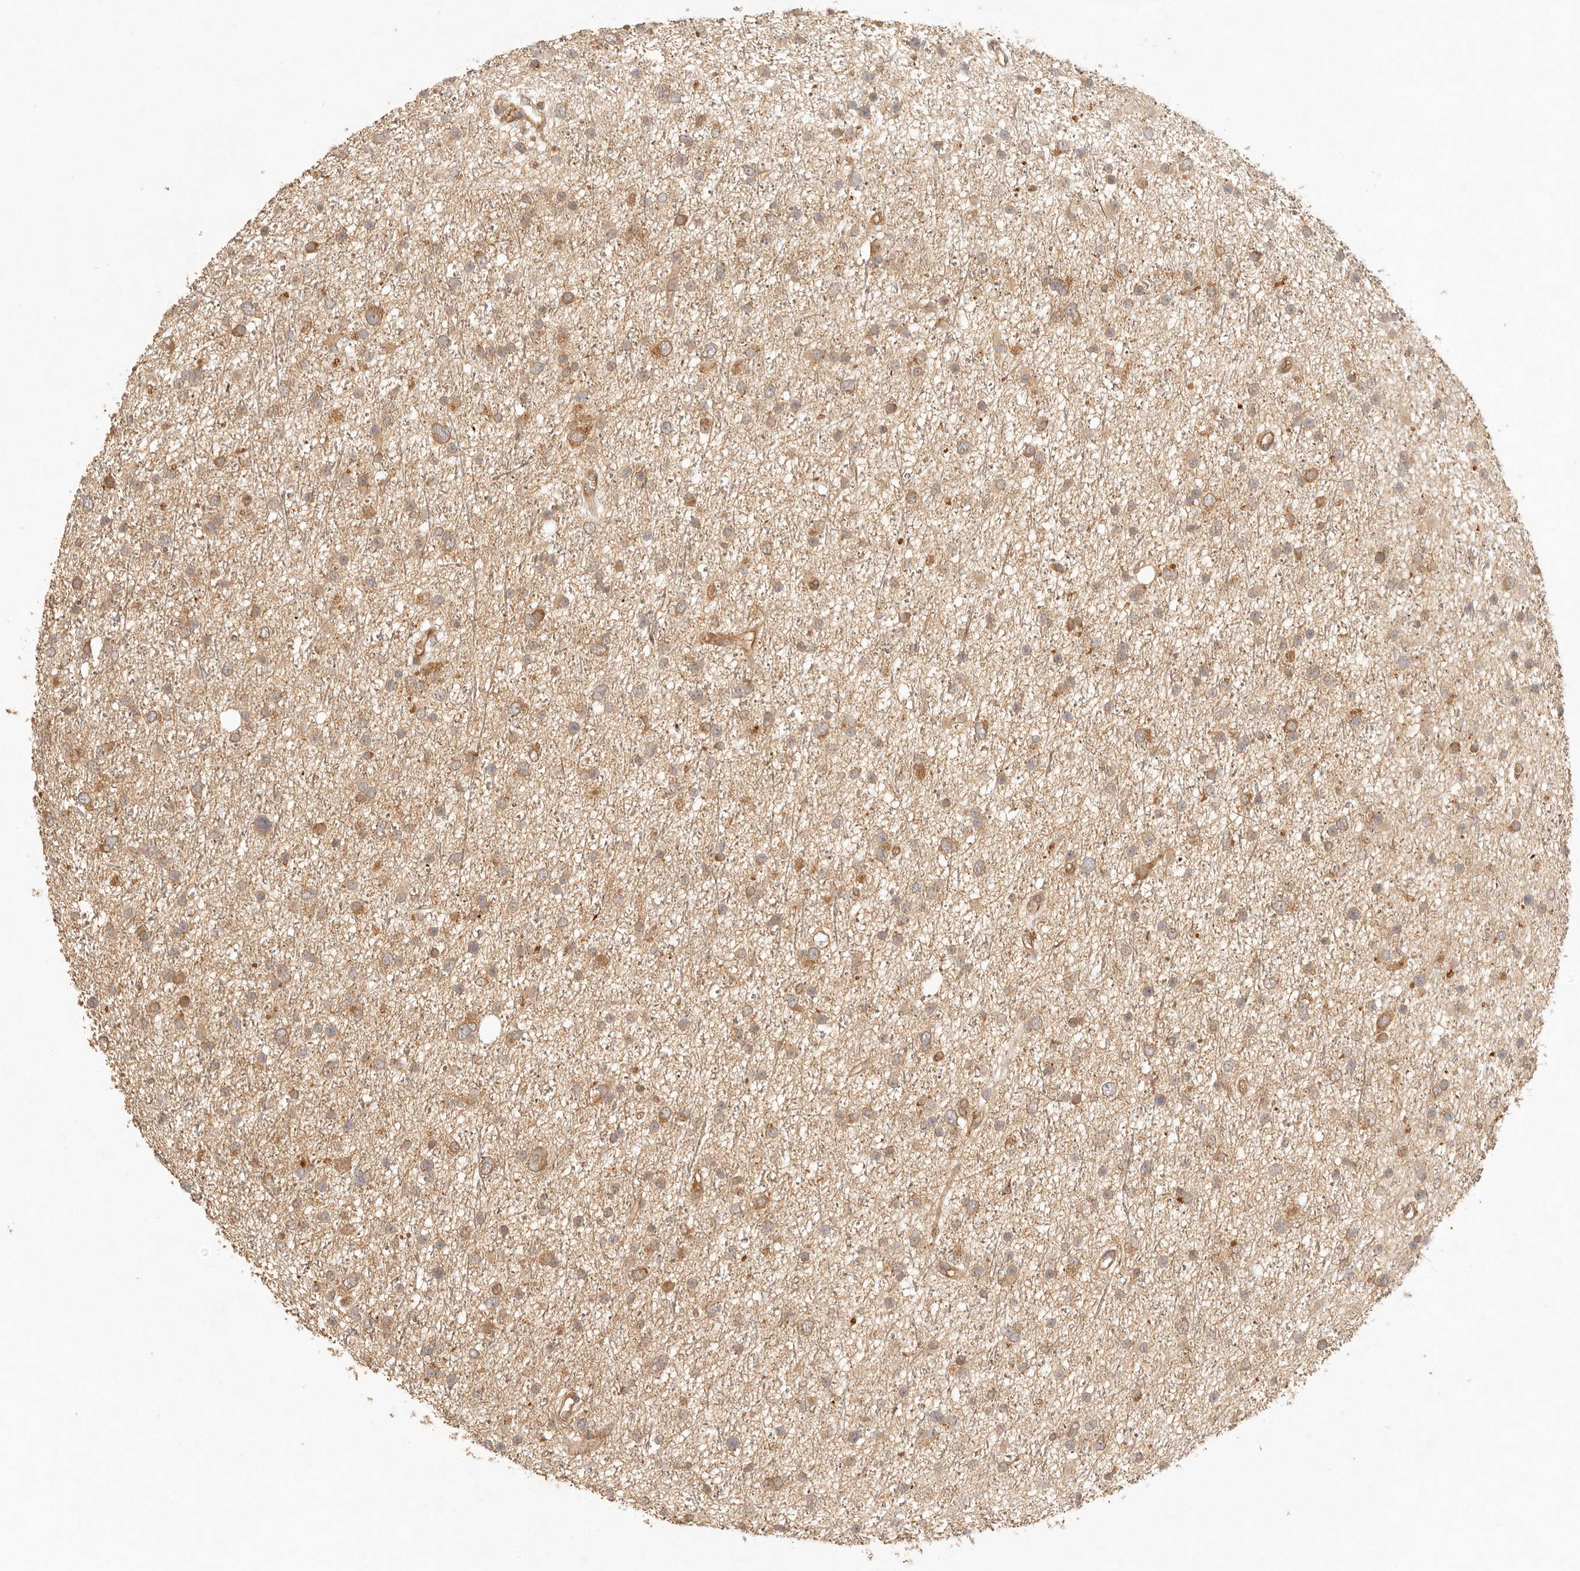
{"staining": {"intensity": "moderate", "quantity": "<25%", "location": "cytoplasmic/membranous"}, "tissue": "glioma", "cell_type": "Tumor cells", "image_type": "cancer", "snomed": [{"axis": "morphology", "description": "Glioma, malignant, Low grade"}, {"axis": "topography", "description": "Cerebral cortex"}], "caption": "The photomicrograph reveals immunohistochemical staining of glioma. There is moderate cytoplasmic/membranous staining is appreciated in approximately <25% of tumor cells.", "gene": "ANKRD61", "patient": {"sex": "female", "age": 39}}